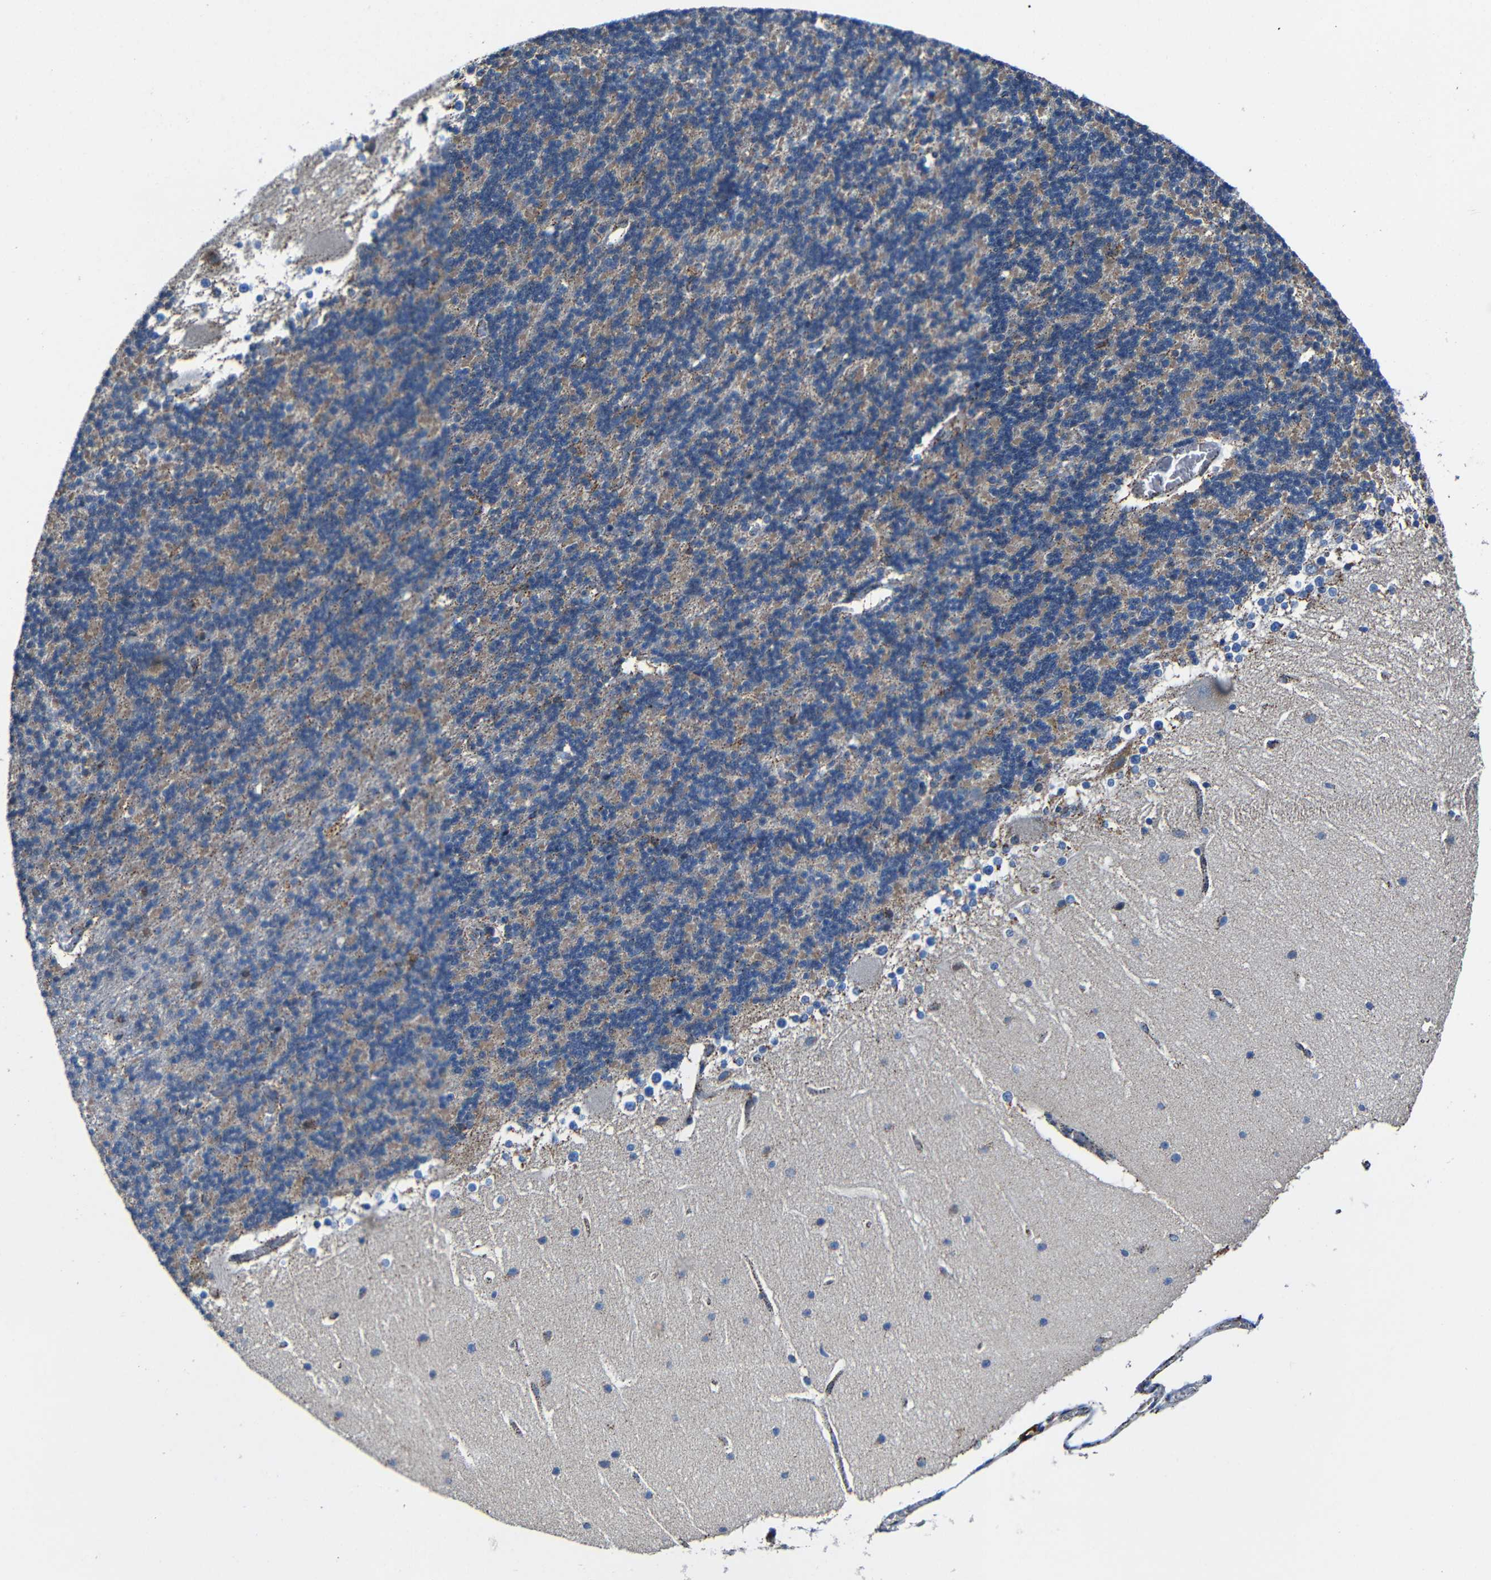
{"staining": {"intensity": "weak", "quantity": "25%-75%", "location": "cytoplasmic/membranous"}, "tissue": "cerebellum", "cell_type": "Cells in granular layer", "image_type": "normal", "snomed": [{"axis": "morphology", "description": "Normal tissue, NOS"}, {"axis": "topography", "description": "Cerebellum"}], "caption": "Protein analysis of unremarkable cerebellum shows weak cytoplasmic/membranous expression in about 25%-75% of cells in granular layer. (DAB = brown stain, brightfield microscopy at high magnification).", "gene": "CA5B", "patient": {"sex": "female", "age": 19}}